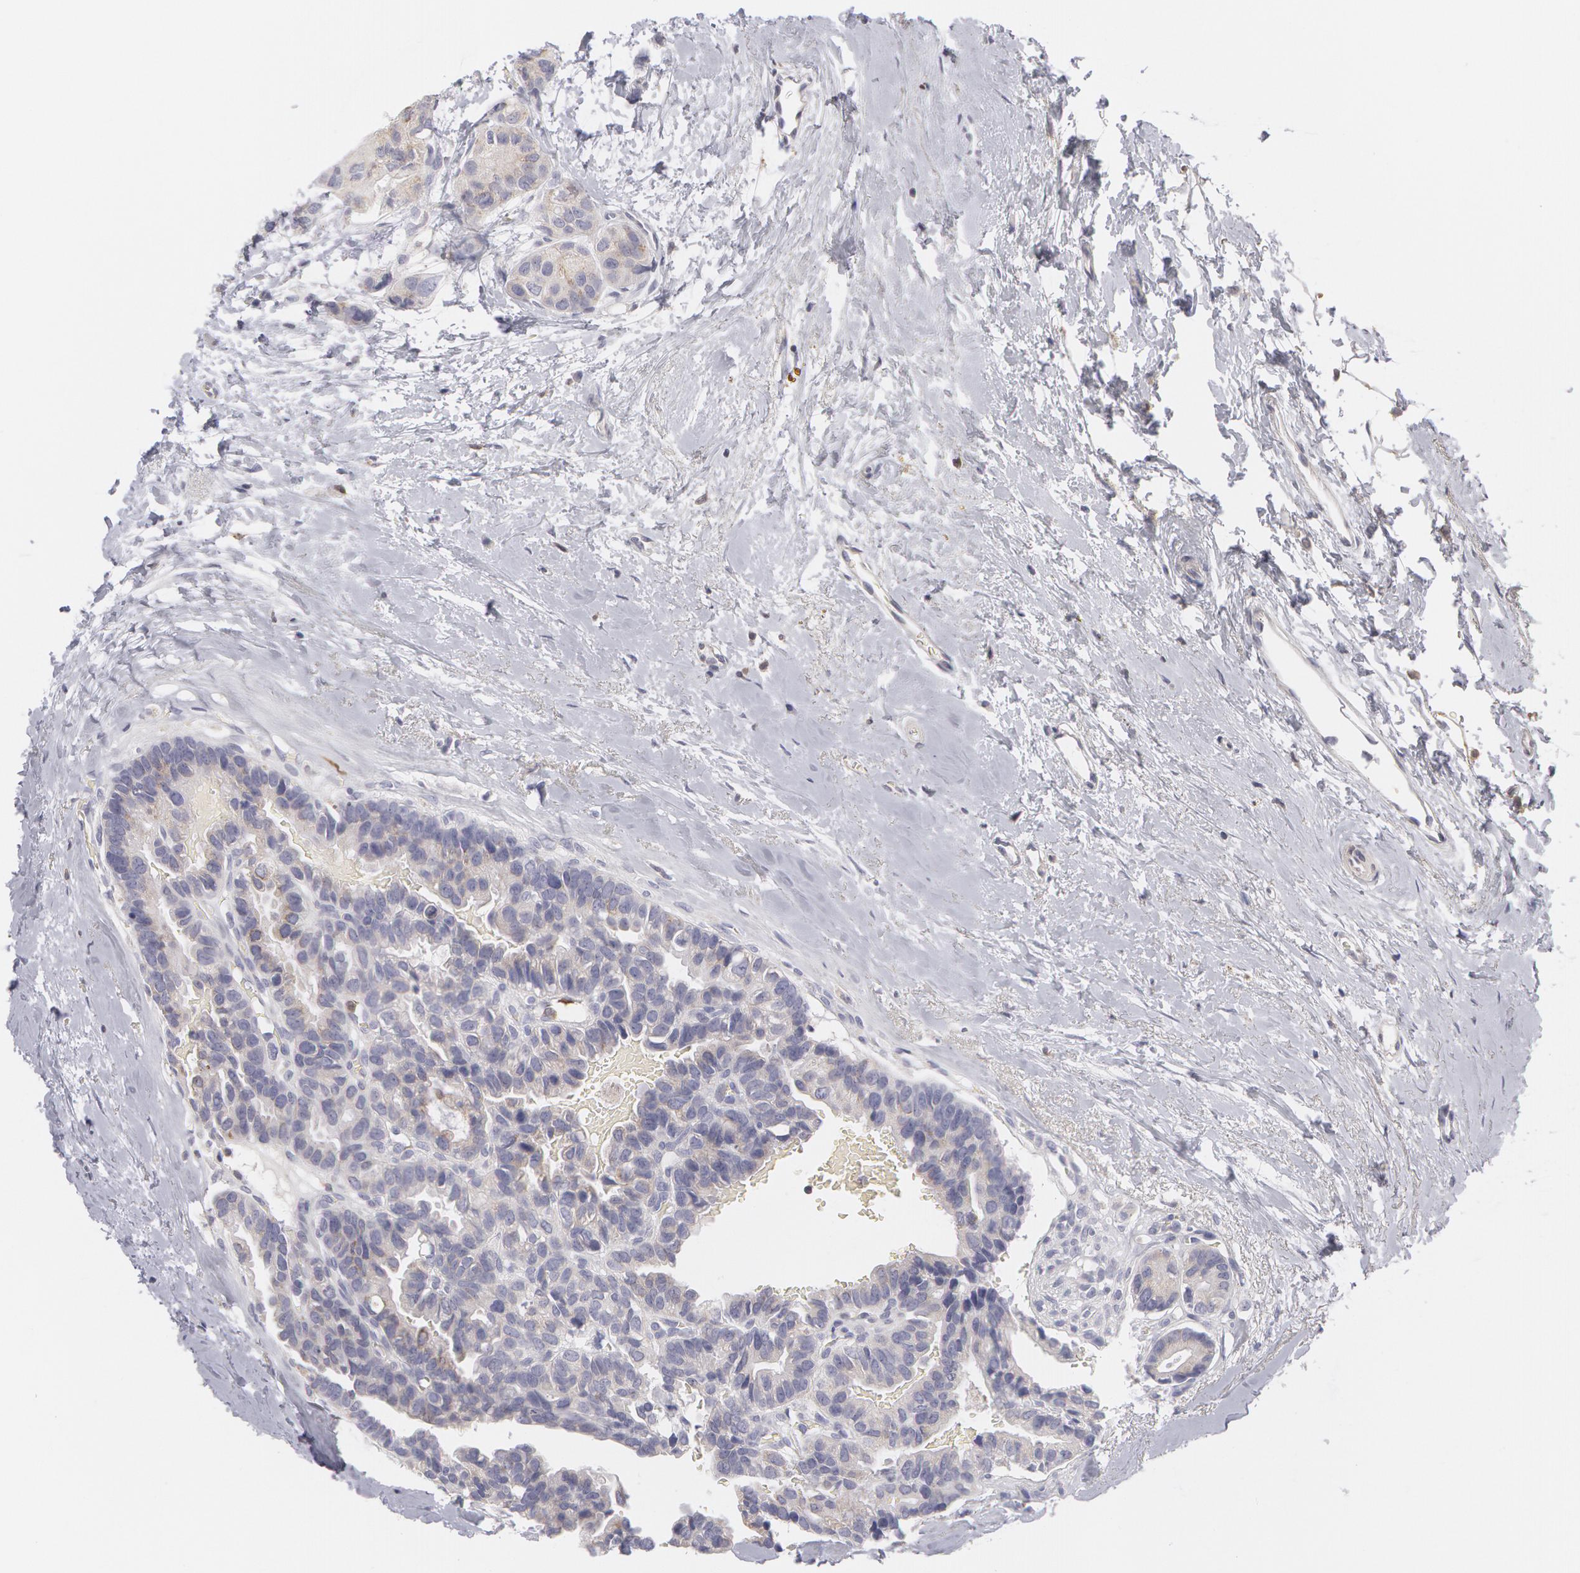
{"staining": {"intensity": "weak", "quantity": "<25%", "location": "cytoplasmic/membranous"}, "tissue": "breast cancer", "cell_type": "Tumor cells", "image_type": "cancer", "snomed": [{"axis": "morphology", "description": "Duct carcinoma"}, {"axis": "topography", "description": "Breast"}], "caption": "An immunohistochemistry (IHC) histopathology image of breast cancer (intraductal carcinoma) is shown. There is no staining in tumor cells of breast cancer (intraductal carcinoma).", "gene": "CAT", "patient": {"sex": "female", "age": 69}}